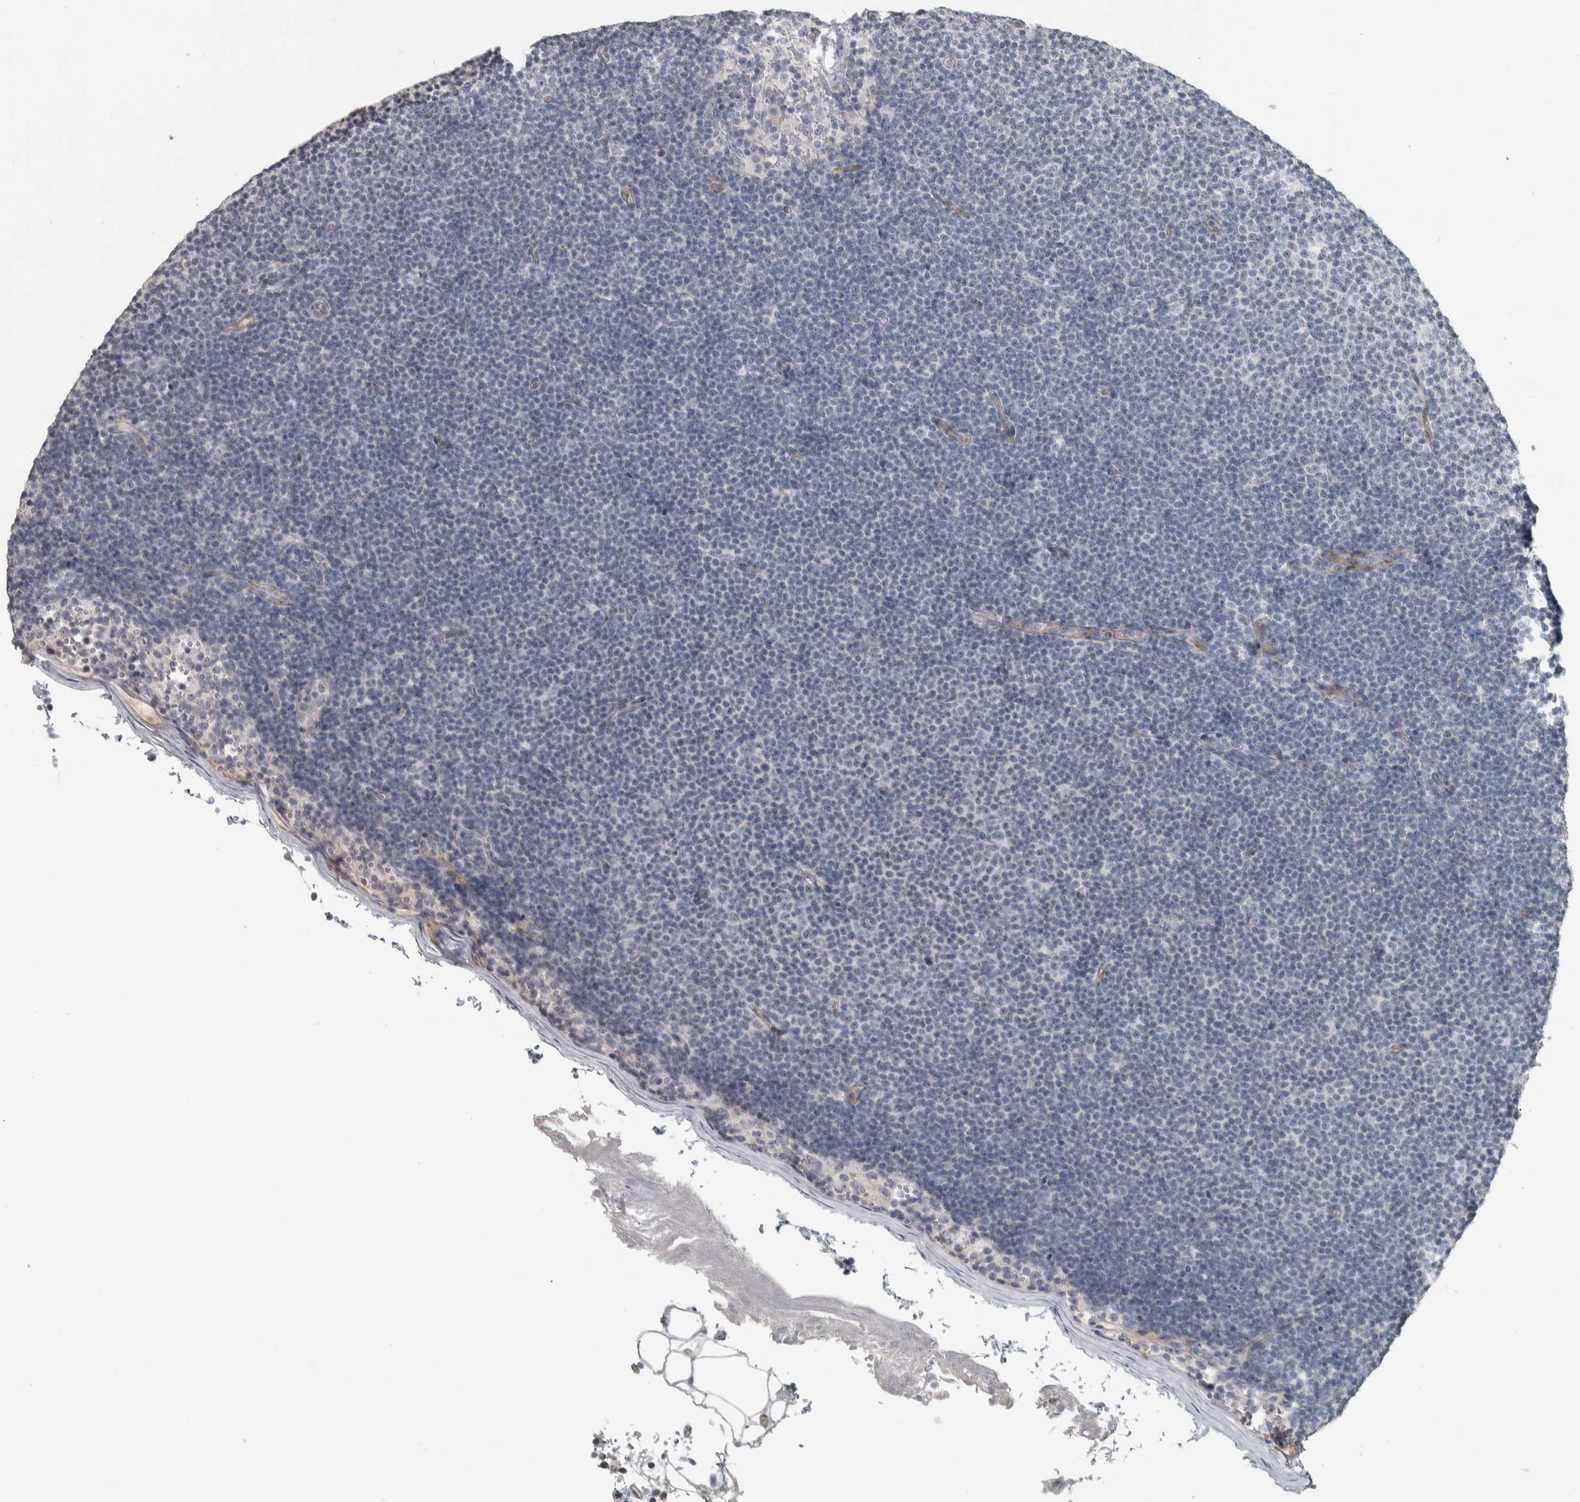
{"staining": {"intensity": "negative", "quantity": "none", "location": "none"}, "tissue": "lymphoma", "cell_type": "Tumor cells", "image_type": "cancer", "snomed": [{"axis": "morphology", "description": "Malignant lymphoma, non-Hodgkin's type, Low grade"}, {"axis": "topography", "description": "Lymph node"}], "caption": "Tumor cells show no significant protein staining in lymphoma.", "gene": "DCAF10", "patient": {"sex": "female", "age": 53}}